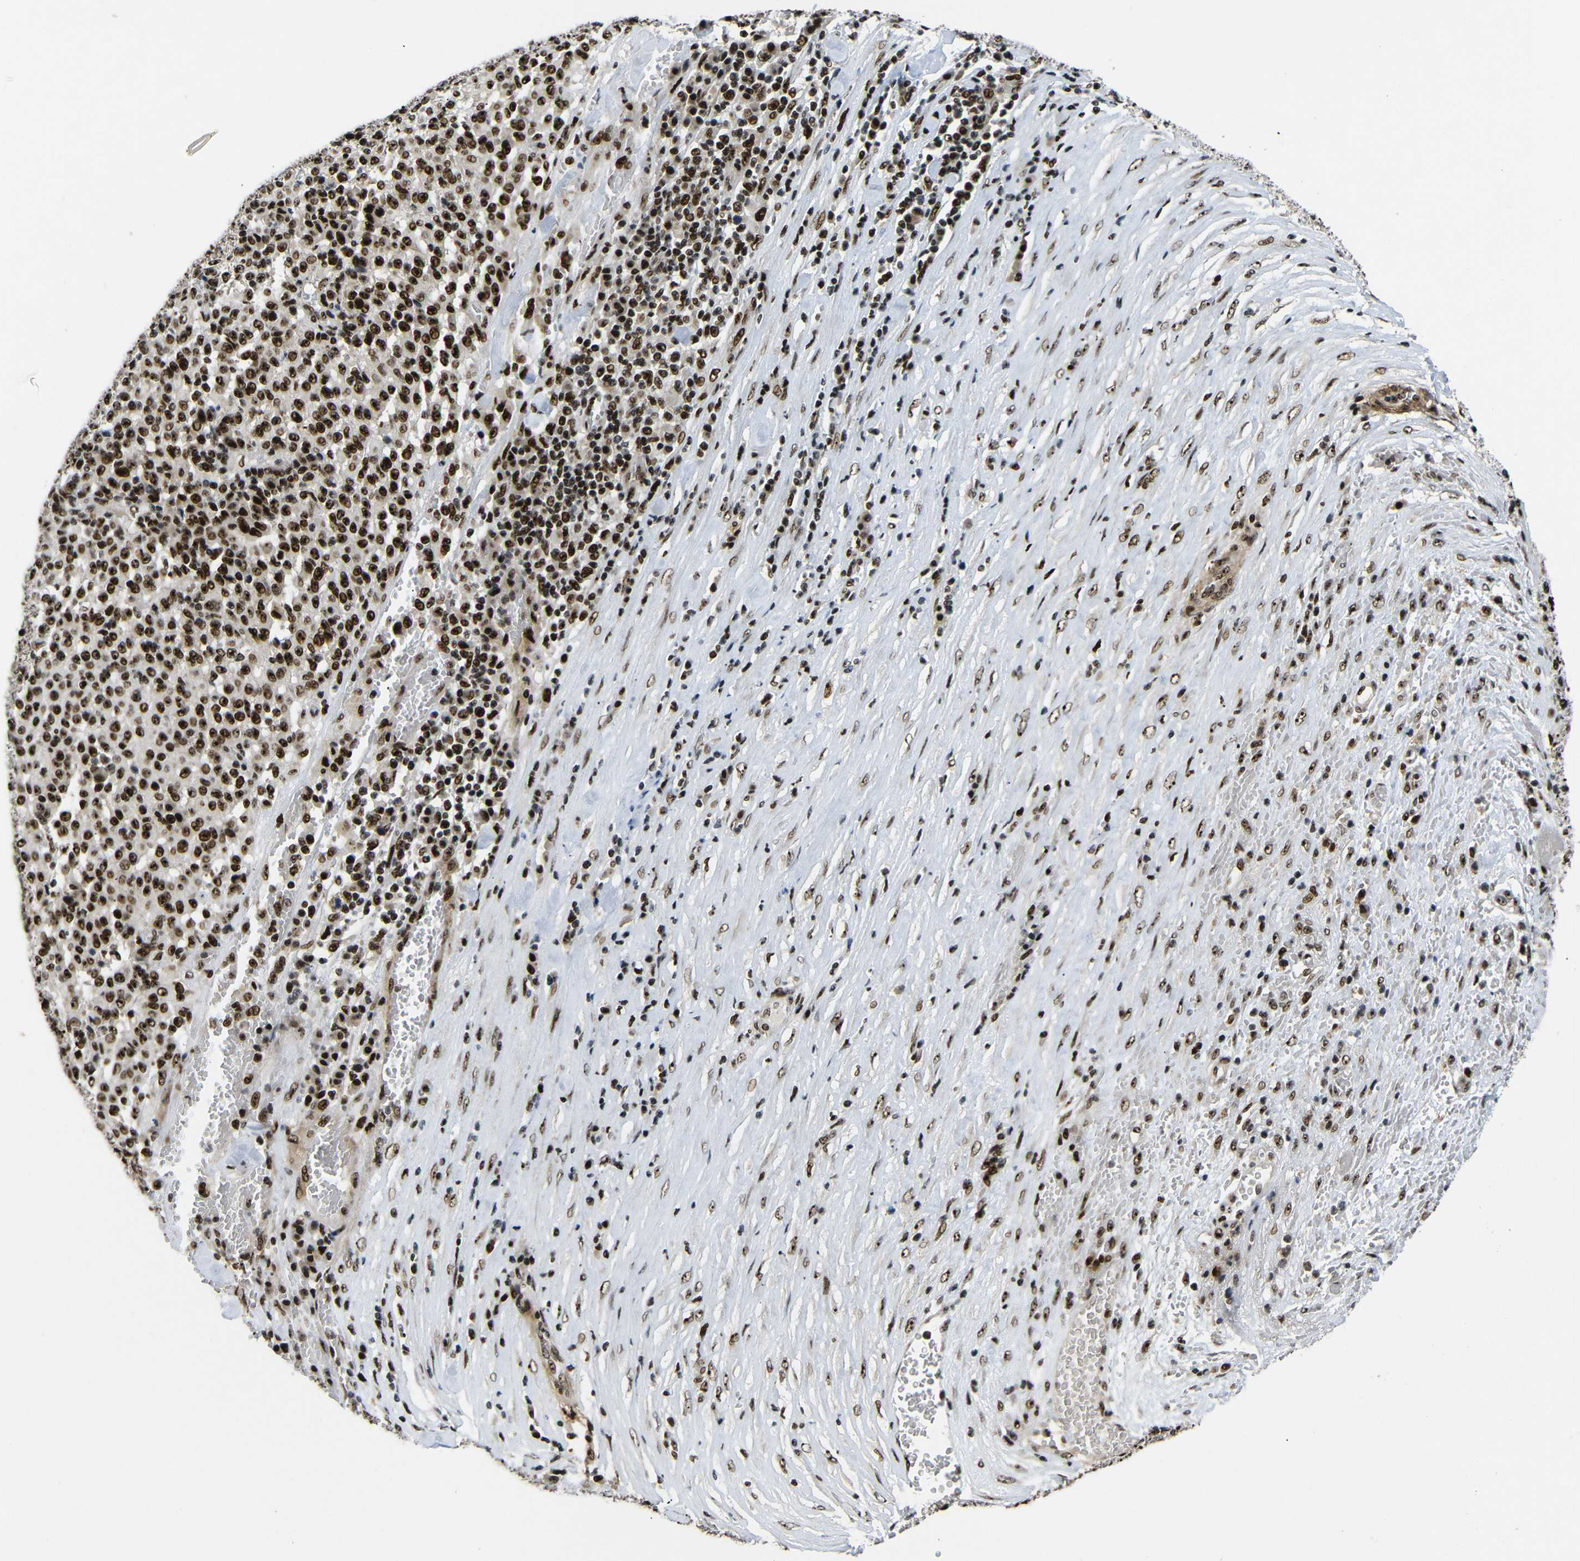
{"staining": {"intensity": "strong", "quantity": ">75%", "location": "nuclear"}, "tissue": "melanoma", "cell_type": "Tumor cells", "image_type": "cancer", "snomed": [{"axis": "morphology", "description": "Malignant melanoma, Metastatic site"}, {"axis": "topography", "description": "Pancreas"}], "caption": "Immunohistochemistry (IHC) (DAB) staining of human malignant melanoma (metastatic site) displays strong nuclear protein staining in about >75% of tumor cells. (IHC, brightfield microscopy, high magnification).", "gene": "SETDB2", "patient": {"sex": "female", "age": 30}}